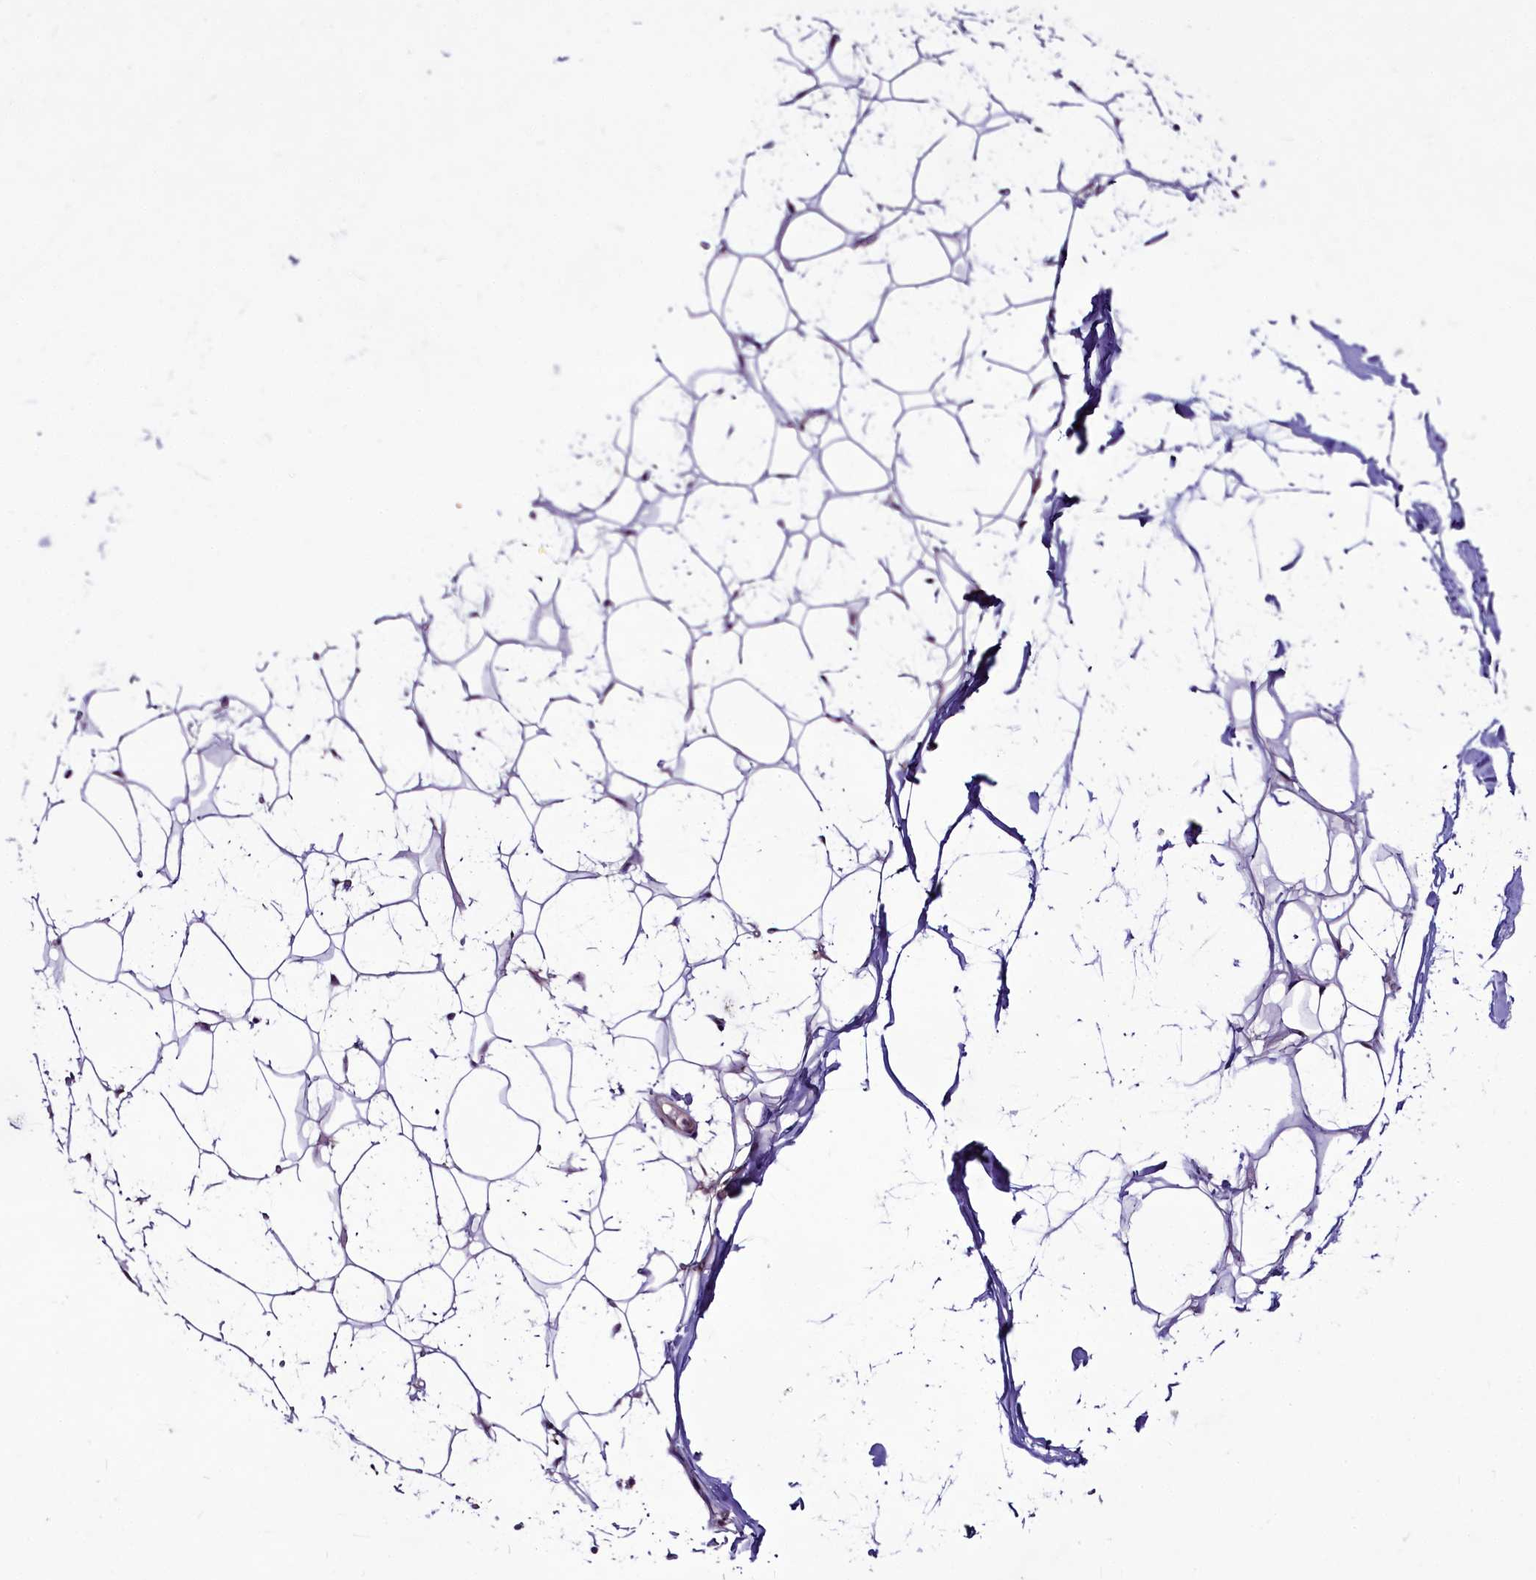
{"staining": {"intensity": "negative", "quantity": "none", "location": "none"}, "tissue": "adipose tissue", "cell_type": "Adipocytes", "image_type": "normal", "snomed": [{"axis": "morphology", "description": "Normal tissue, NOS"}, {"axis": "topography", "description": "Breast"}], "caption": "Immunohistochemistry (IHC) micrograph of benign adipose tissue: human adipose tissue stained with DAB exhibits no significant protein staining in adipocytes.", "gene": "RSBN1", "patient": {"sex": "female", "age": 26}}